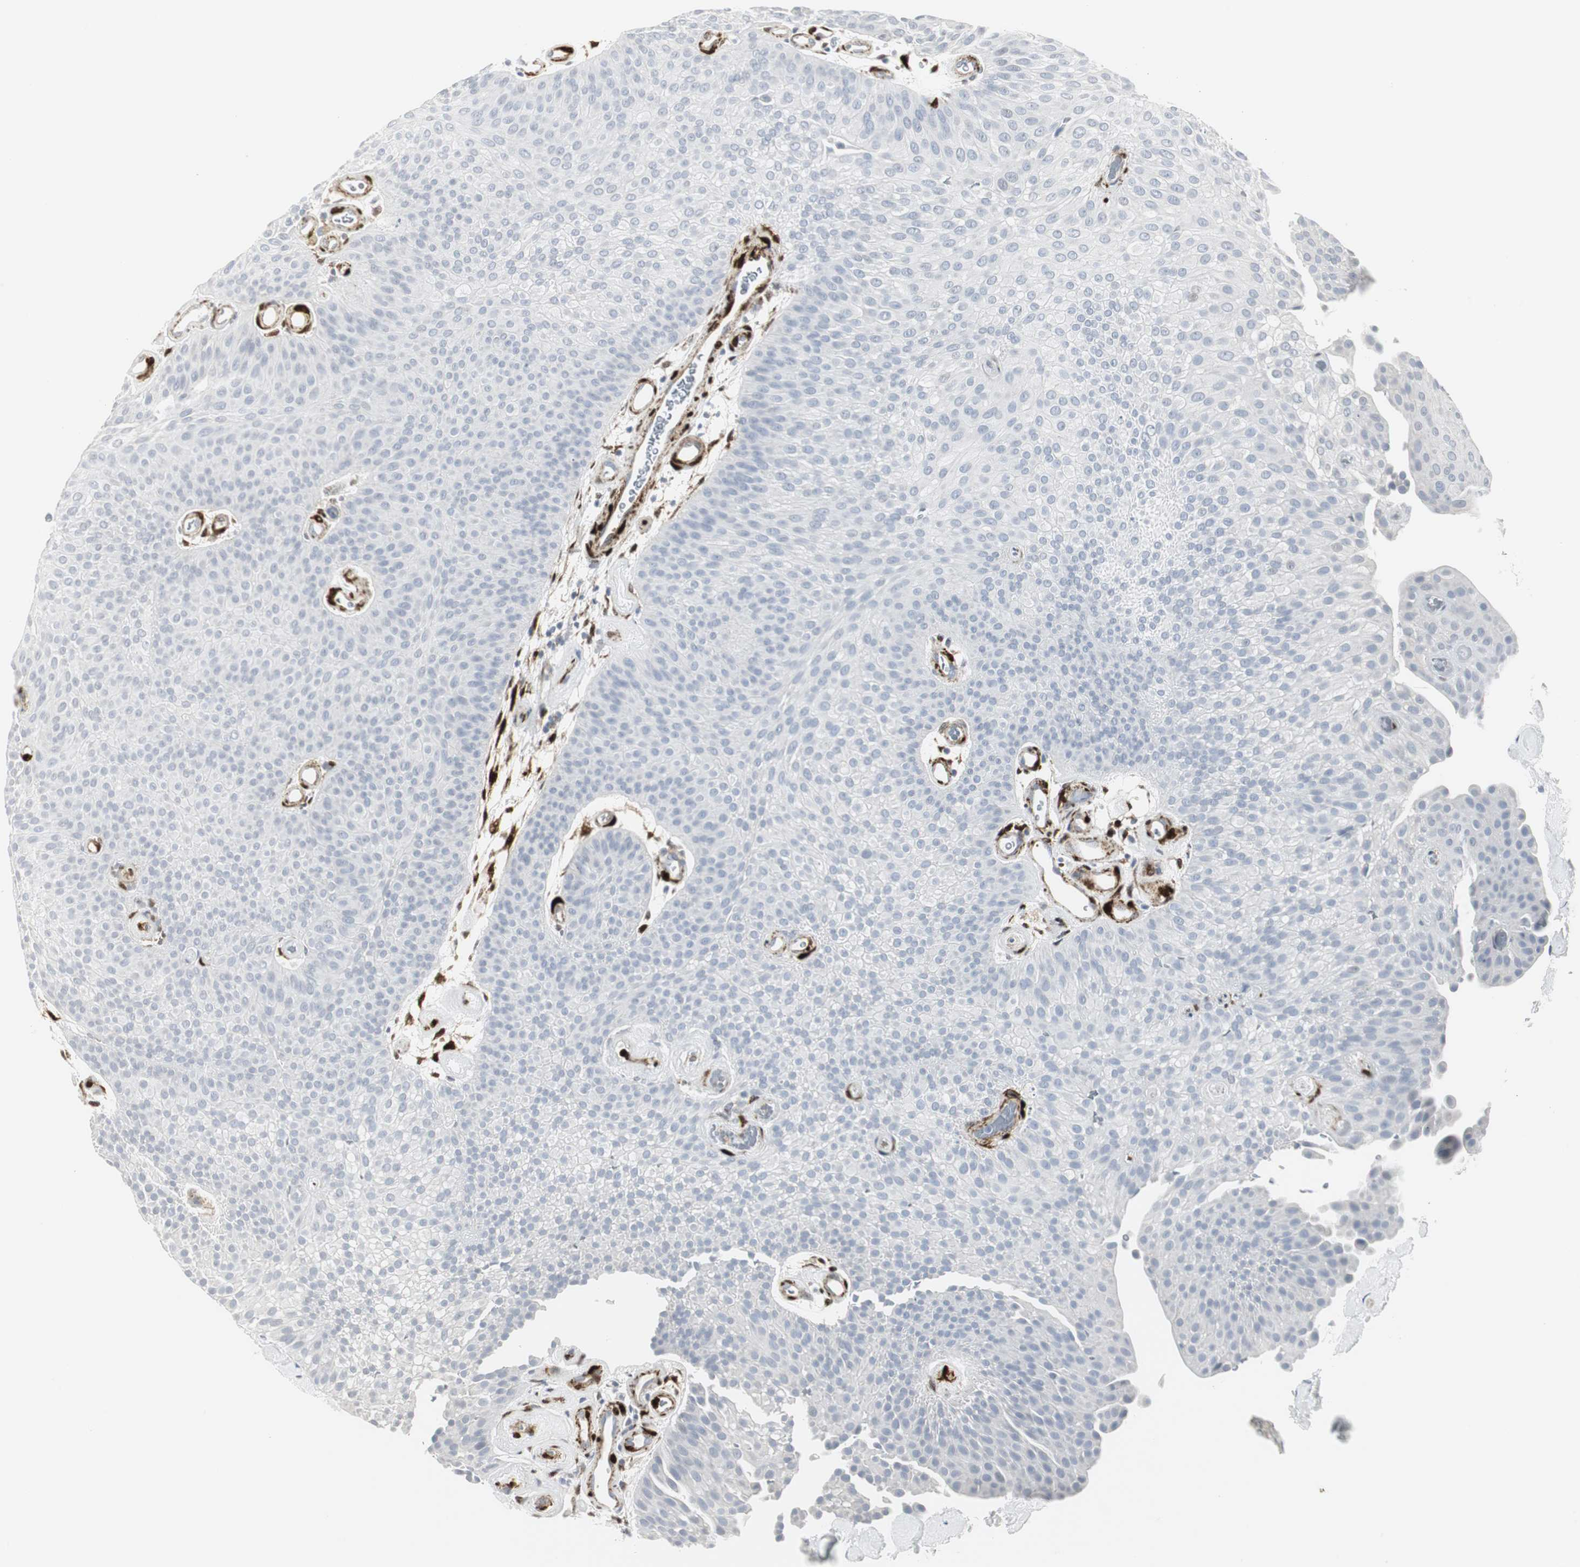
{"staining": {"intensity": "negative", "quantity": "none", "location": "none"}, "tissue": "urothelial cancer", "cell_type": "Tumor cells", "image_type": "cancer", "snomed": [{"axis": "morphology", "description": "Urothelial carcinoma, Low grade"}, {"axis": "topography", "description": "Urinary bladder"}], "caption": "Immunohistochemistry (IHC) image of neoplastic tissue: low-grade urothelial carcinoma stained with DAB demonstrates no significant protein staining in tumor cells.", "gene": "PPP1R14A", "patient": {"sex": "female", "age": 60}}